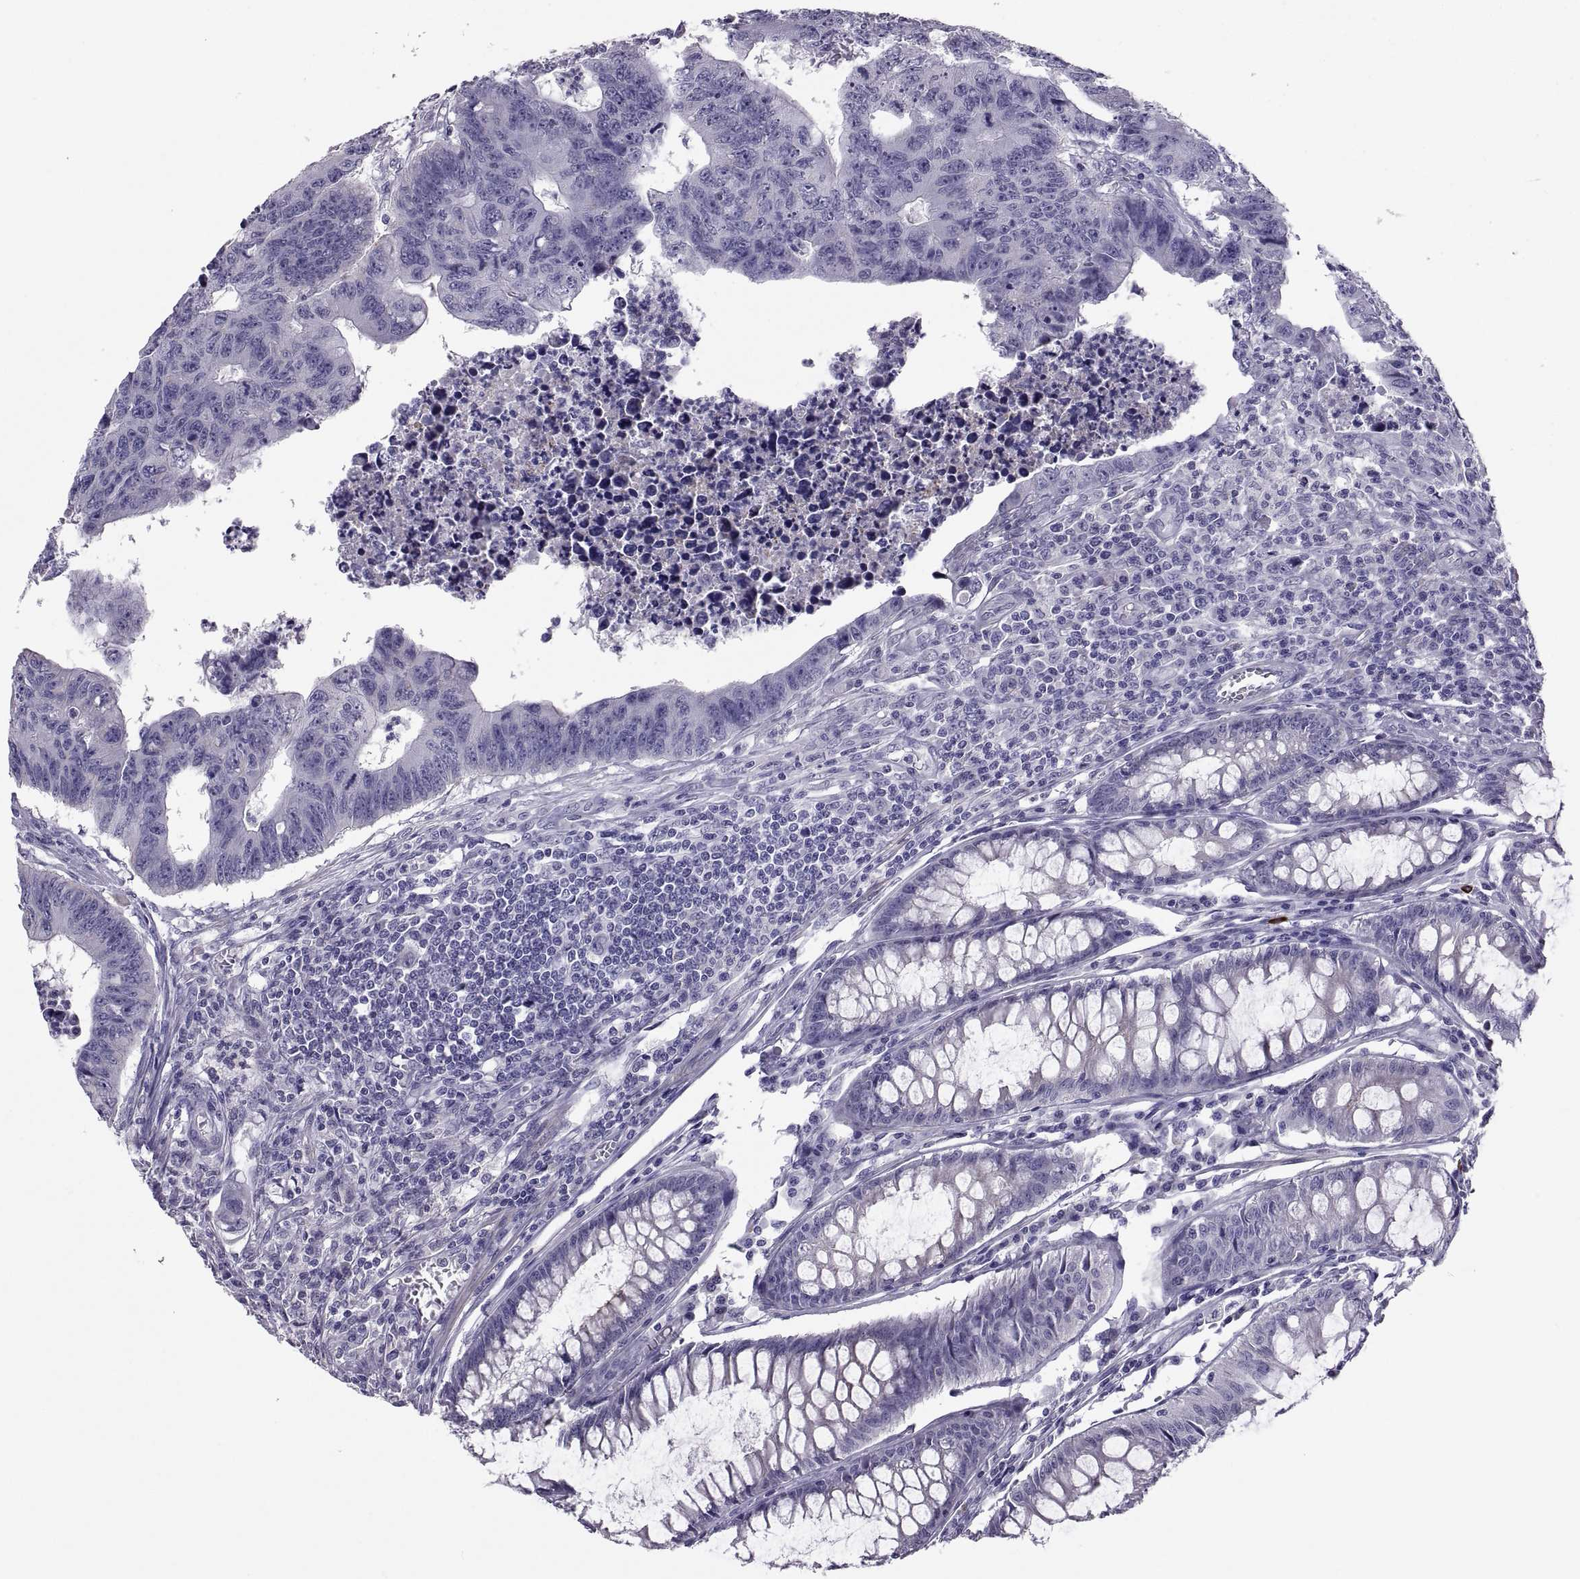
{"staining": {"intensity": "negative", "quantity": "none", "location": "none"}, "tissue": "colorectal cancer", "cell_type": "Tumor cells", "image_type": "cancer", "snomed": [{"axis": "morphology", "description": "Adenocarcinoma, NOS"}, {"axis": "topography", "description": "Rectum"}], "caption": "The histopathology image demonstrates no staining of tumor cells in colorectal cancer.", "gene": "IGSF1", "patient": {"sex": "female", "age": 85}}